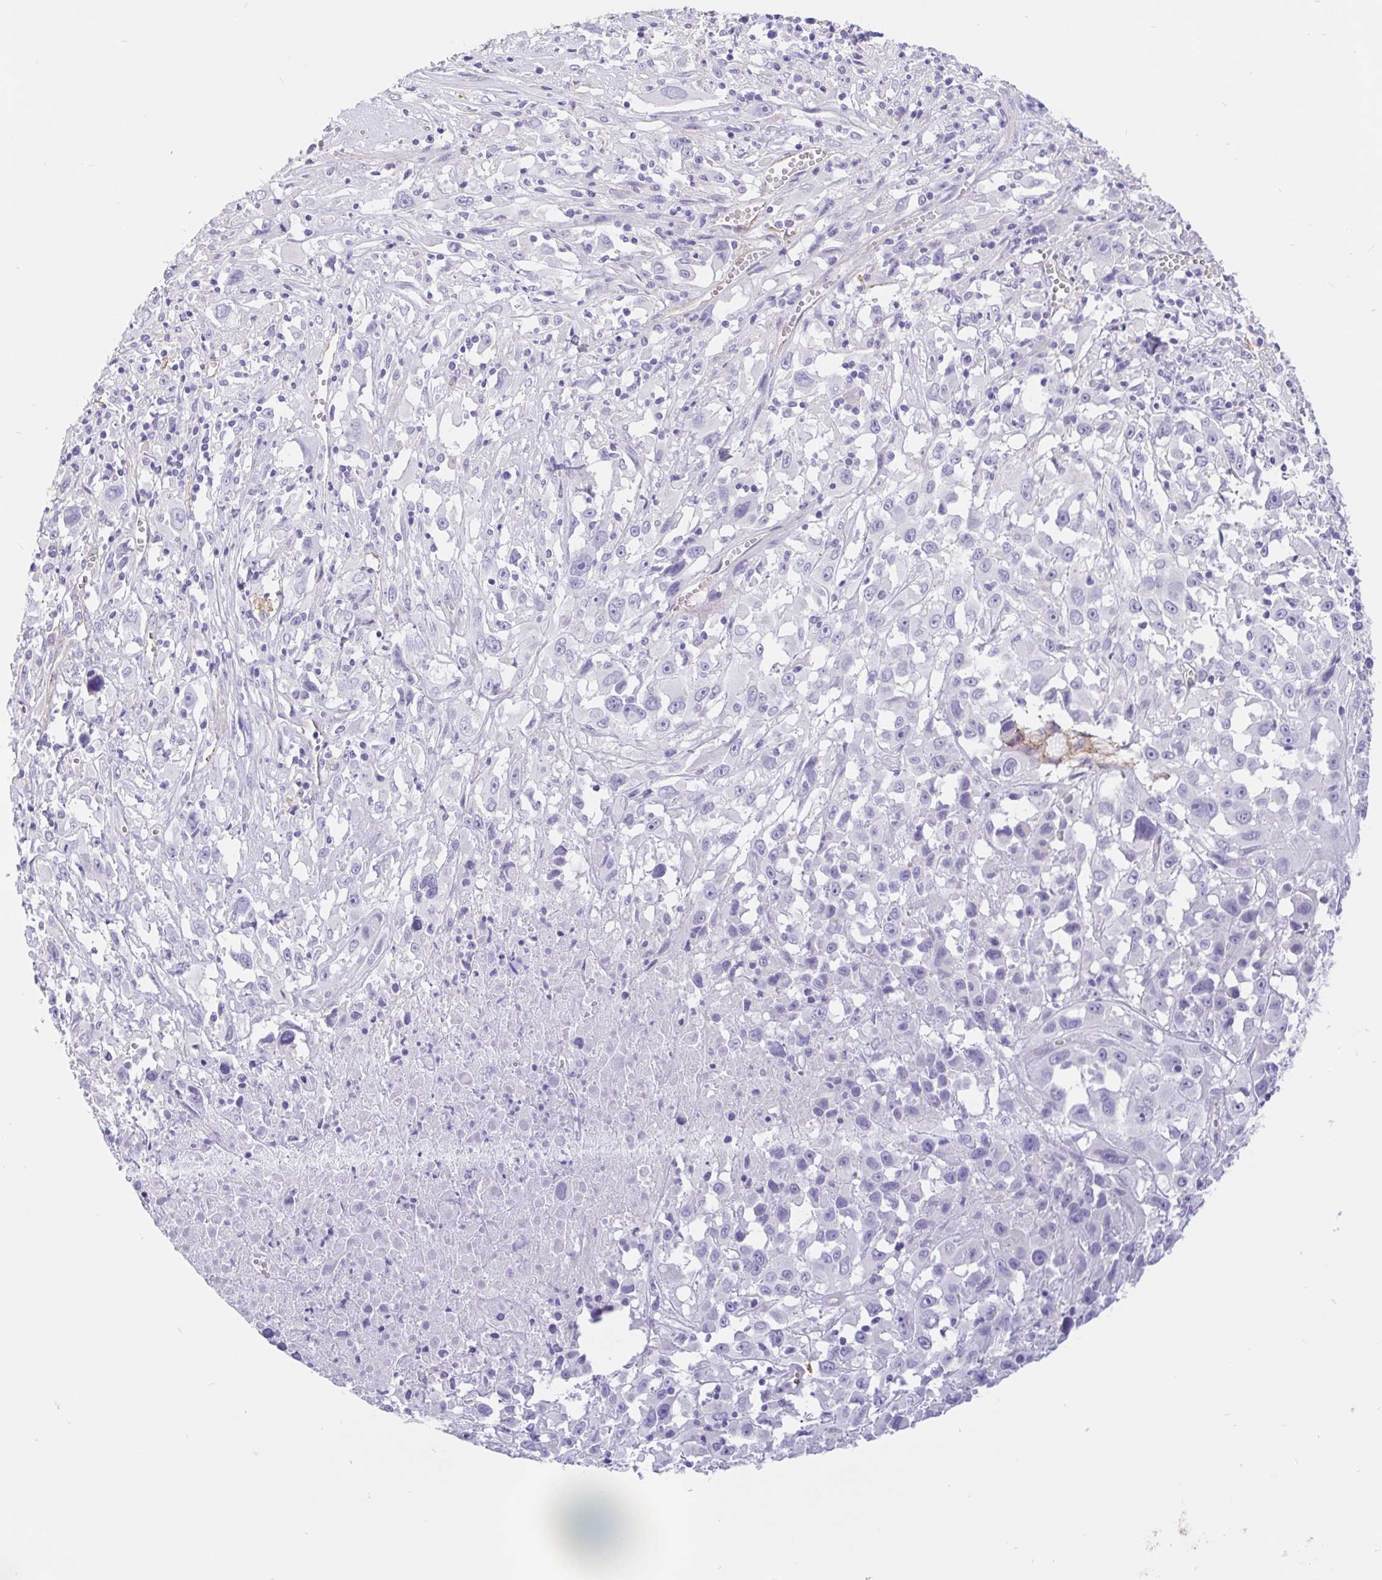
{"staining": {"intensity": "negative", "quantity": "none", "location": "none"}, "tissue": "melanoma", "cell_type": "Tumor cells", "image_type": "cancer", "snomed": [{"axis": "morphology", "description": "Malignant melanoma, Metastatic site"}, {"axis": "topography", "description": "Soft tissue"}], "caption": "Melanoma stained for a protein using IHC demonstrates no positivity tumor cells.", "gene": "LIMCH1", "patient": {"sex": "male", "age": 50}}